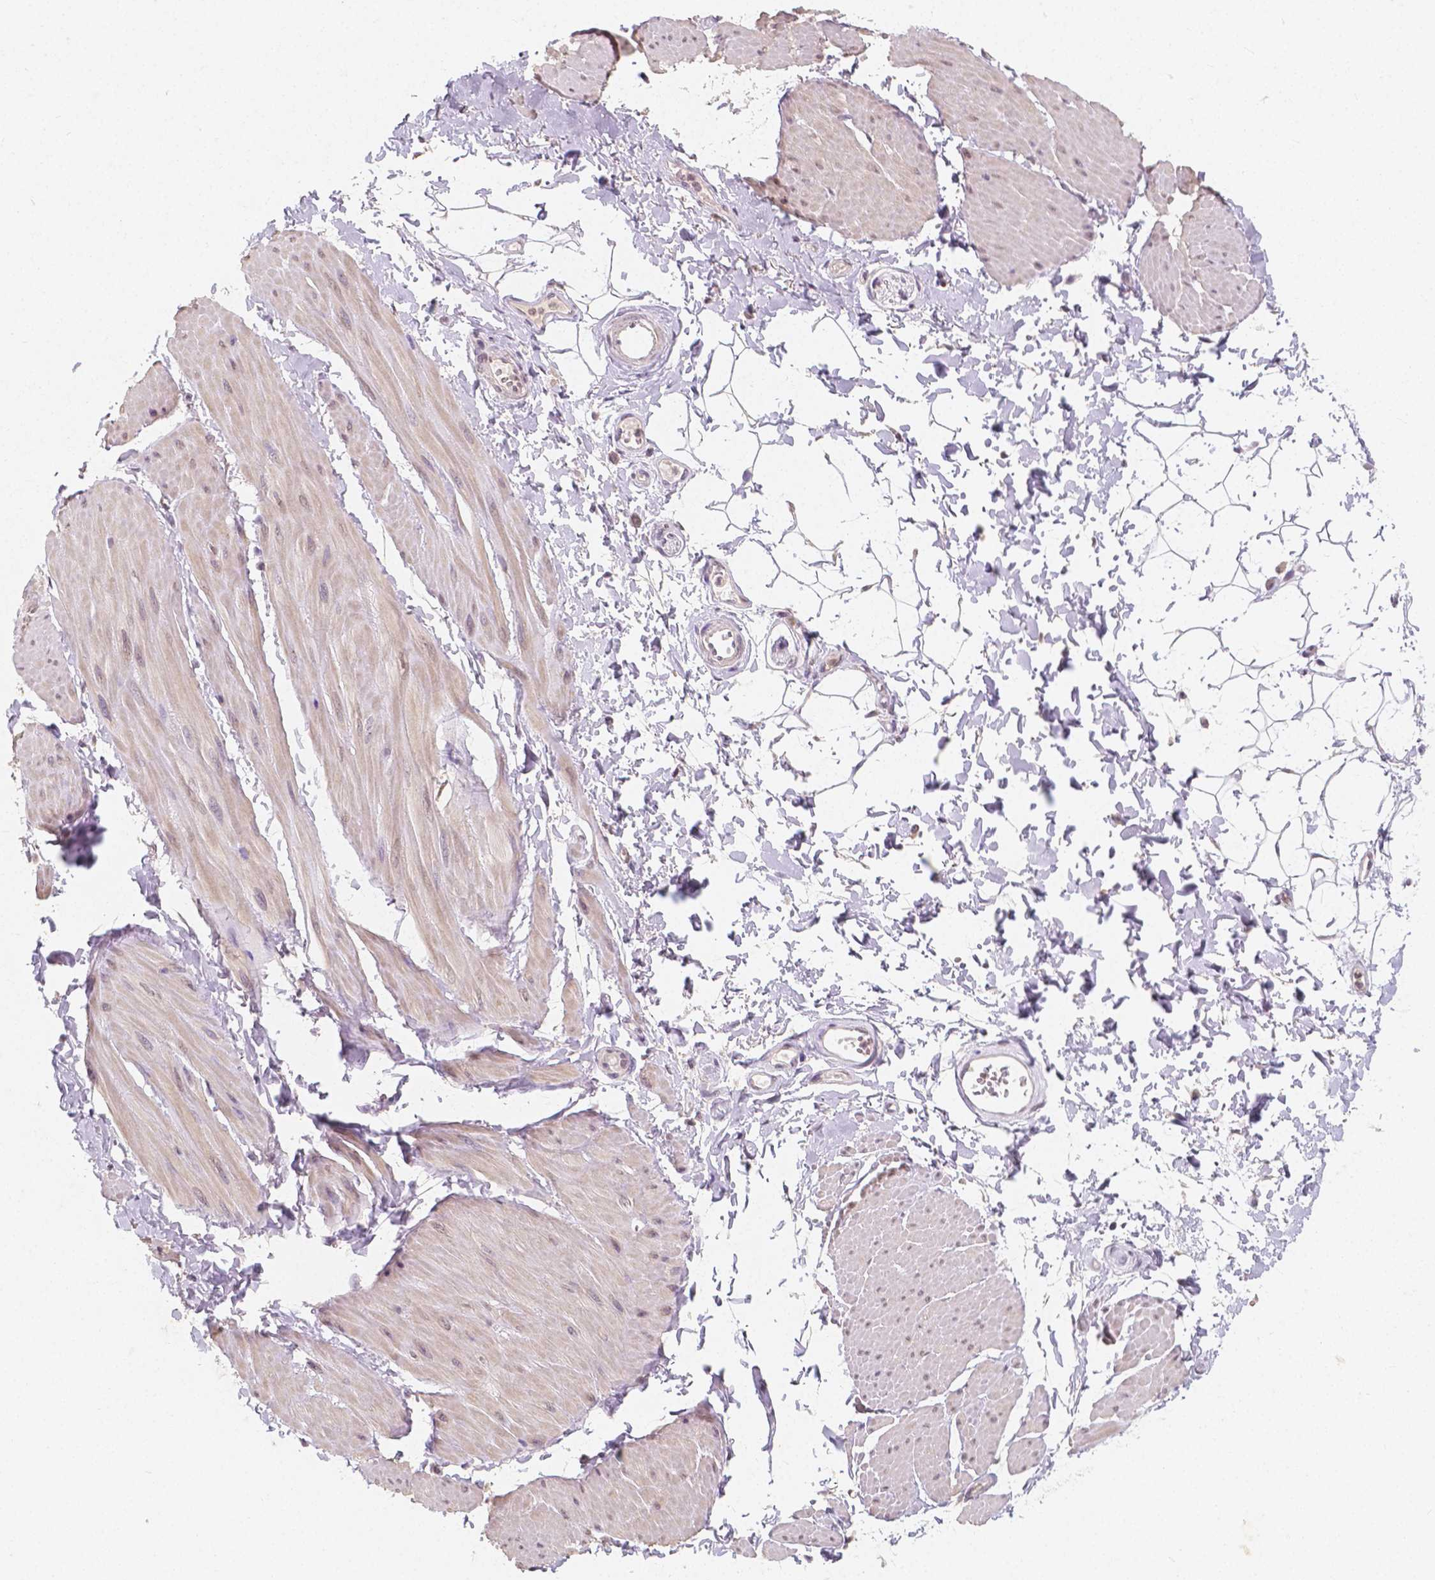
{"staining": {"intensity": "negative", "quantity": "none", "location": "none"}, "tissue": "adipose tissue", "cell_type": "Adipocytes", "image_type": "normal", "snomed": [{"axis": "morphology", "description": "Normal tissue, NOS"}, {"axis": "topography", "description": "Smooth muscle"}, {"axis": "topography", "description": "Peripheral nerve tissue"}], "caption": "A histopathology image of human adipose tissue is negative for staining in adipocytes. (DAB (3,3'-diaminobenzidine) IHC visualized using brightfield microscopy, high magnification).", "gene": "NOLC1", "patient": {"sex": "male", "age": 58}}